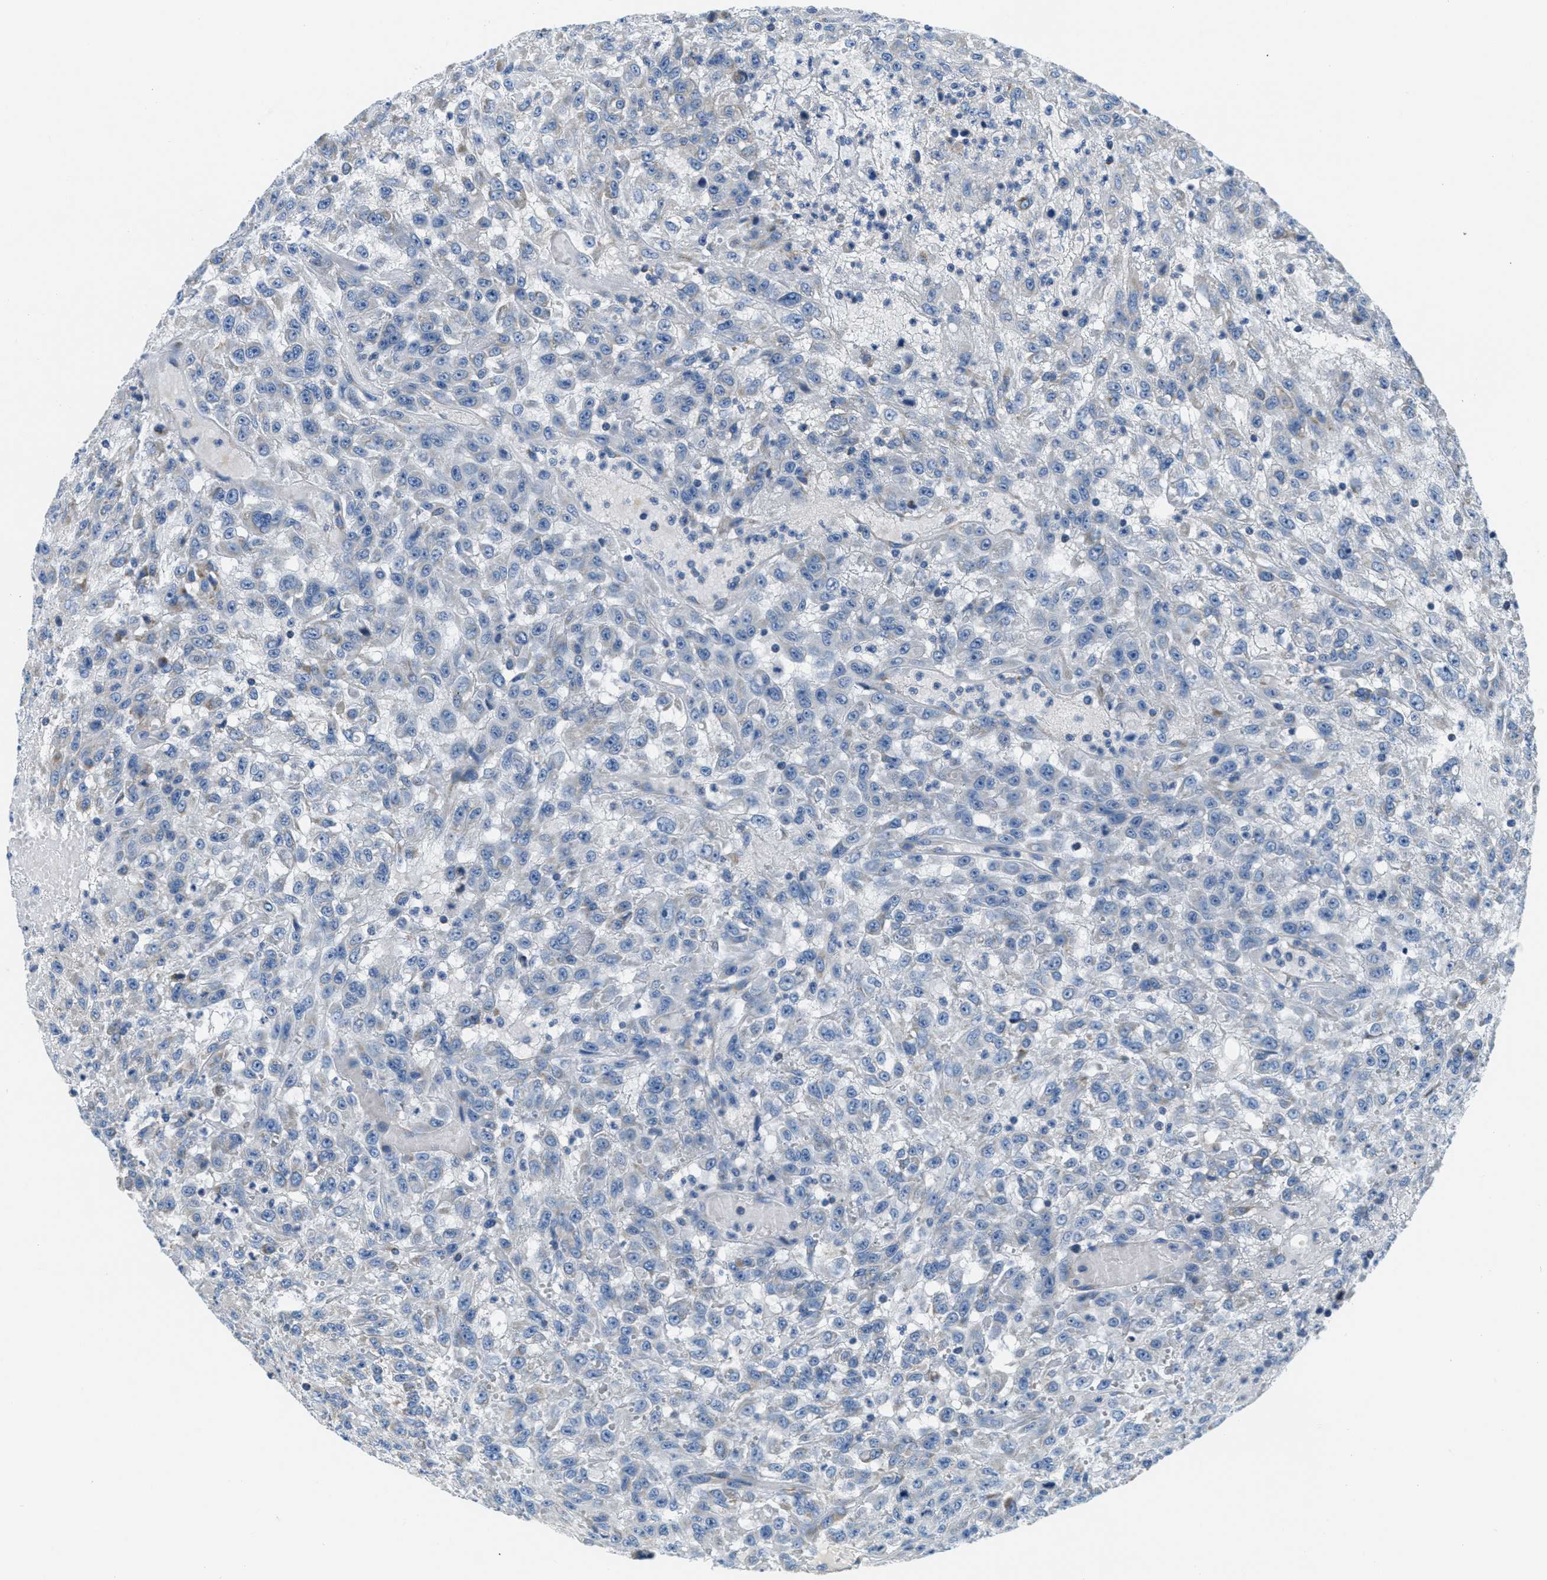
{"staining": {"intensity": "negative", "quantity": "none", "location": "none"}, "tissue": "urothelial cancer", "cell_type": "Tumor cells", "image_type": "cancer", "snomed": [{"axis": "morphology", "description": "Urothelial carcinoma, High grade"}, {"axis": "topography", "description": "Urinary bladder"}], "caption": "A high-resolution image shows immunohistochemistry (IHC) staining of urothelial cancer, which shows no significant staining in tumor cells.", "gene": "CA4", "patient": {"sex": "male", "age": 46}}